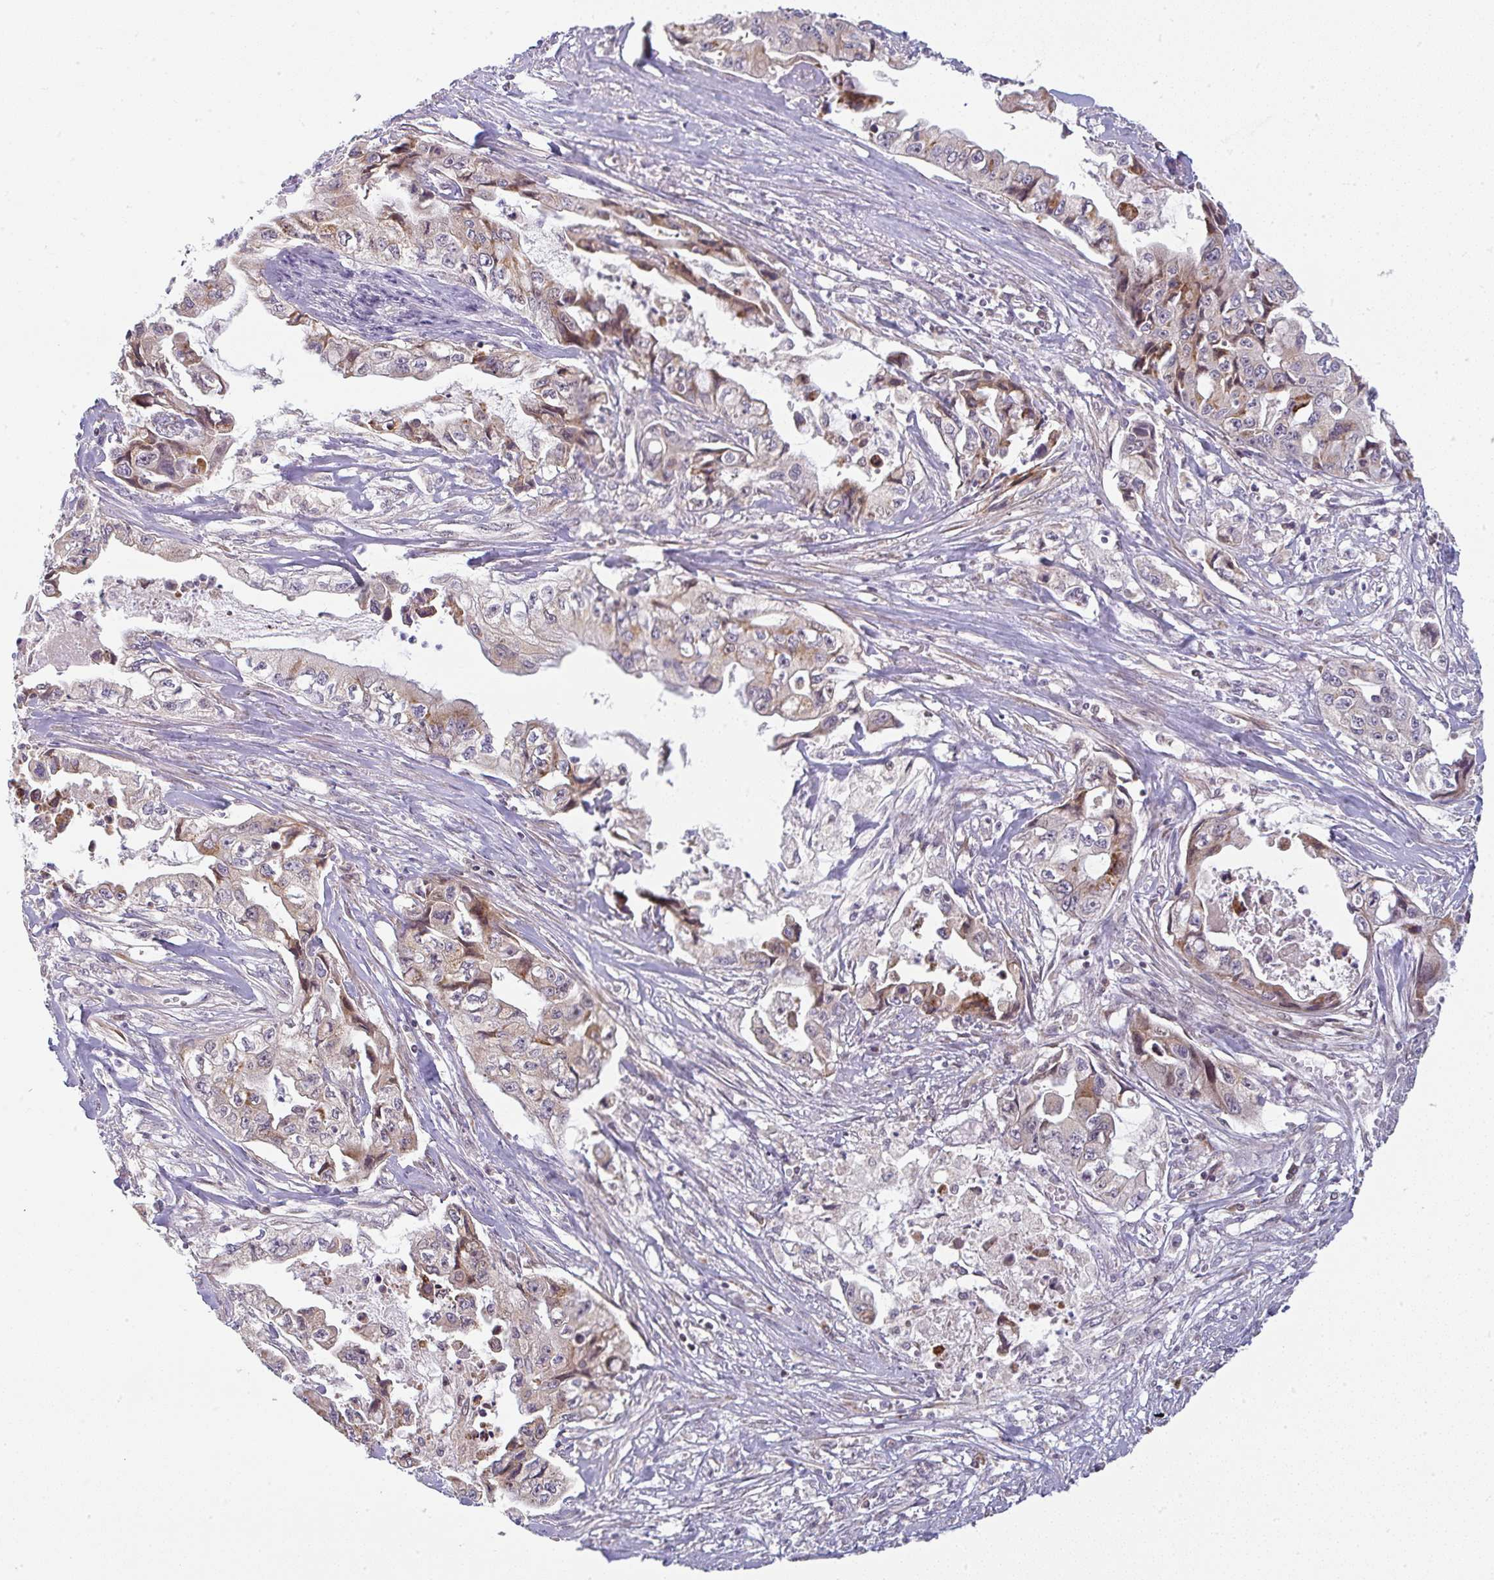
{"staining": {"intensity": "moderate", "quantity": "25%-75%", "location": "cytoplasmic/membranous"}, "tissue": "pancreatic cancer", "cell_type": "Tumor cells", "image_type": "cancer", "snomed": [{"axis": "morphology", "description": "Adenocarcinoma, NOS"}, {"axis": "topography", "description": "Pancreas"}], "caption": "About 25%-75% of tumor cells in adenocarcinoma (pancreatic) exhibit moderate cytoplasmic/membranous protein expression as visualized by brown immunohistochemical staining.", "gene": "MOB1A", "patient": {"sex": "male", "age": 66}}